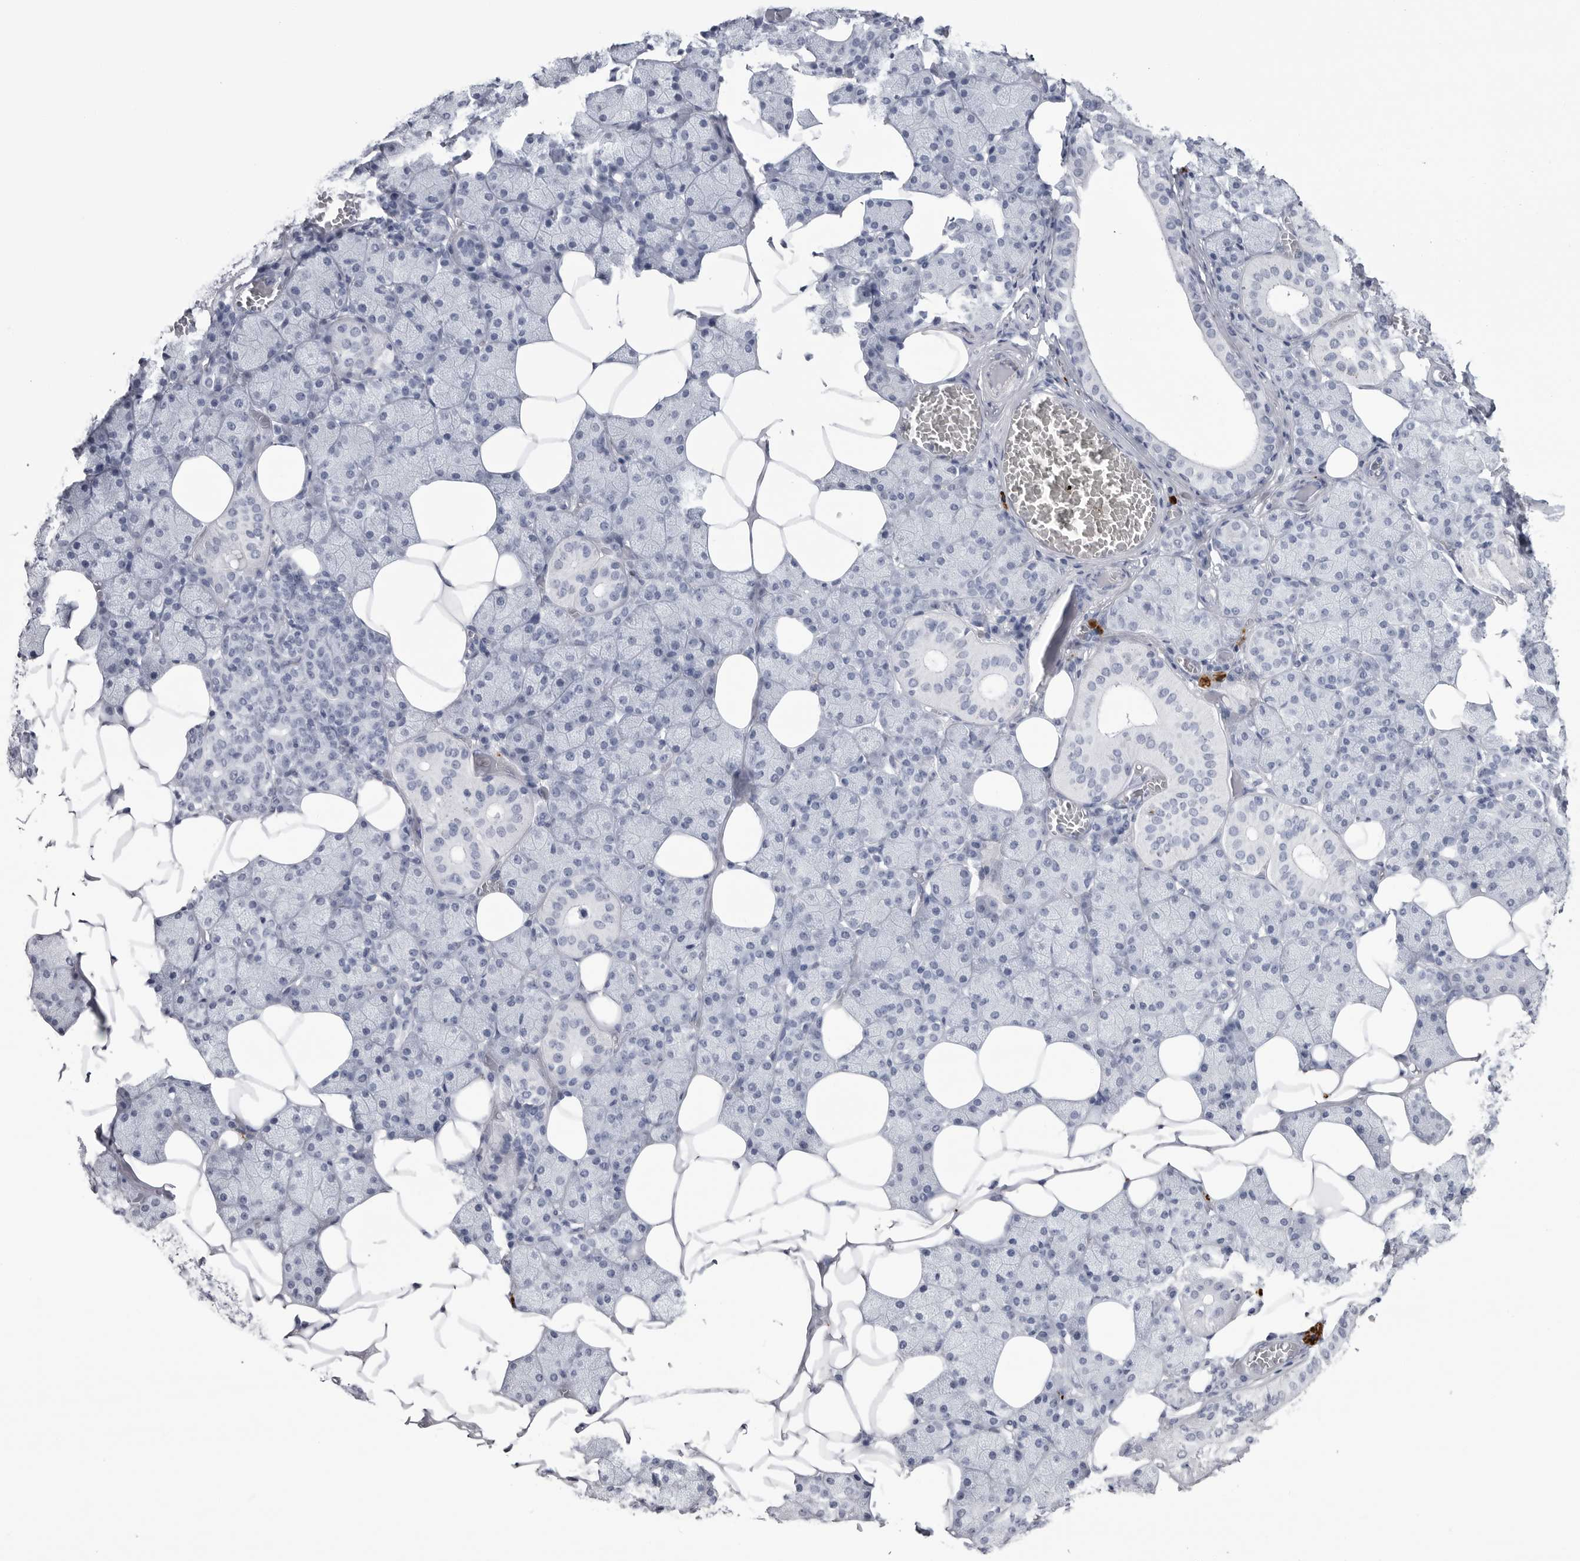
{"staining": {"intensity": "negative", "quantity": "none", "location": "none"}, "tissue": "salivary gland", "cell_type": "Glandular cells", "image_type": "normal", "snomed": [{"axis": "morphology", "description": "Normal tissue, NOS"}, {"axis": "topography", "description": "Salivary gland"}], "caption": "Image shows no protein staining in glandular cells of unremarkable salivary gland.", "gene": "COL26A1", "patient": {"sex": "female", "age": 33}}